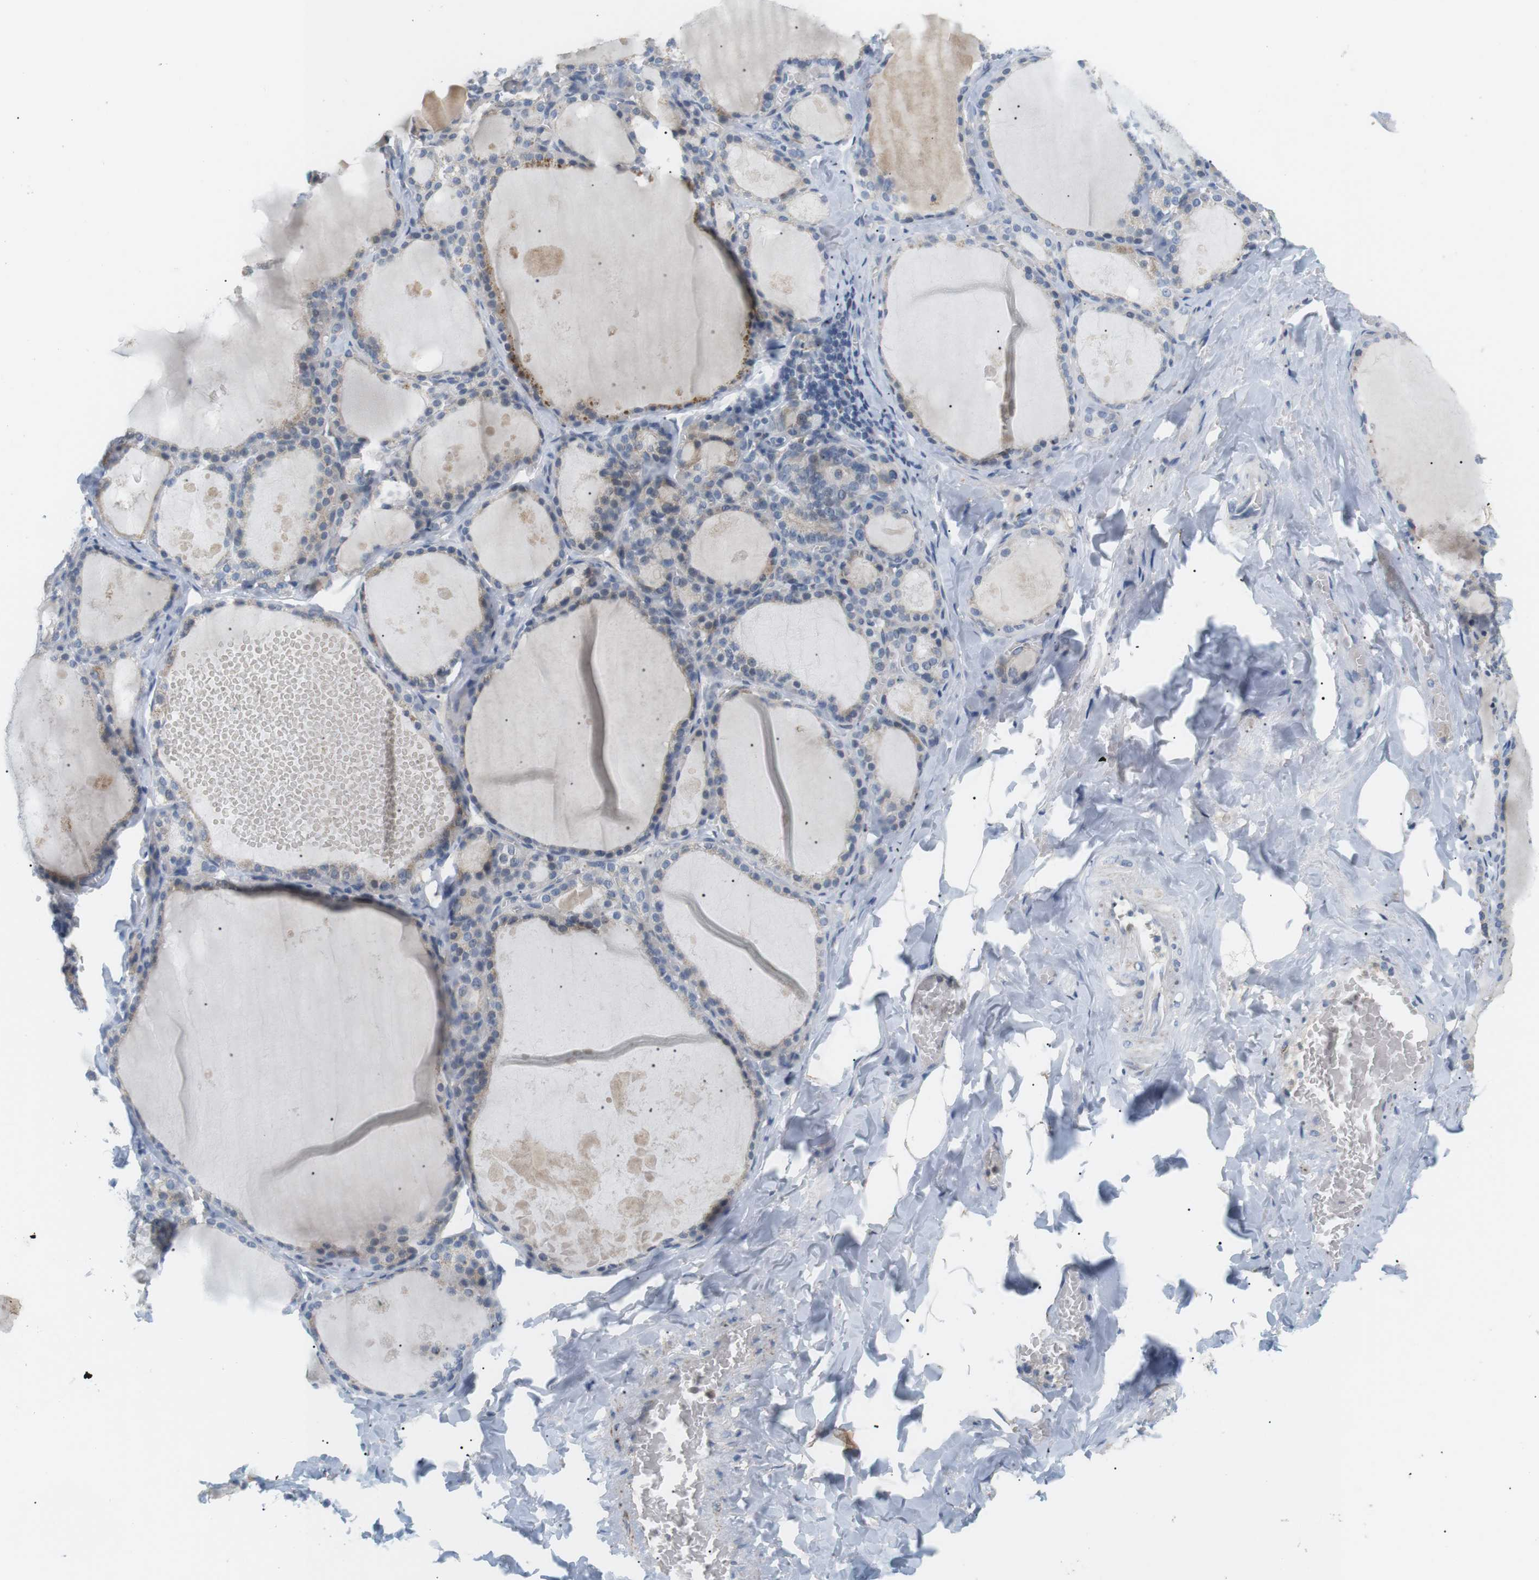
{"staining": {"intensity": "moderate", "quantity": "25%-75%", "location": "cytoplasmic/membranous"}, "tissue": "thyroid gland", "cell_type": "Glandular cells", "image_type": "normal", "snomed": [{"axis": "morphology", "description": "Normal tissue, NOS"}, {"axis": "topography", "description": "Thyroid gland"}], "caption": "A medium amount of moderate cytoplasmic/membranous positivity is identified in about 25%-75% of glandular cells in normal thyroid gland. Using DAB (brown) and hematoxylin (blue) stains, captured at high magnification using brightfield microscopy.", "gene": "CD300E", "patient": {"sex": "male", "age": 56}}